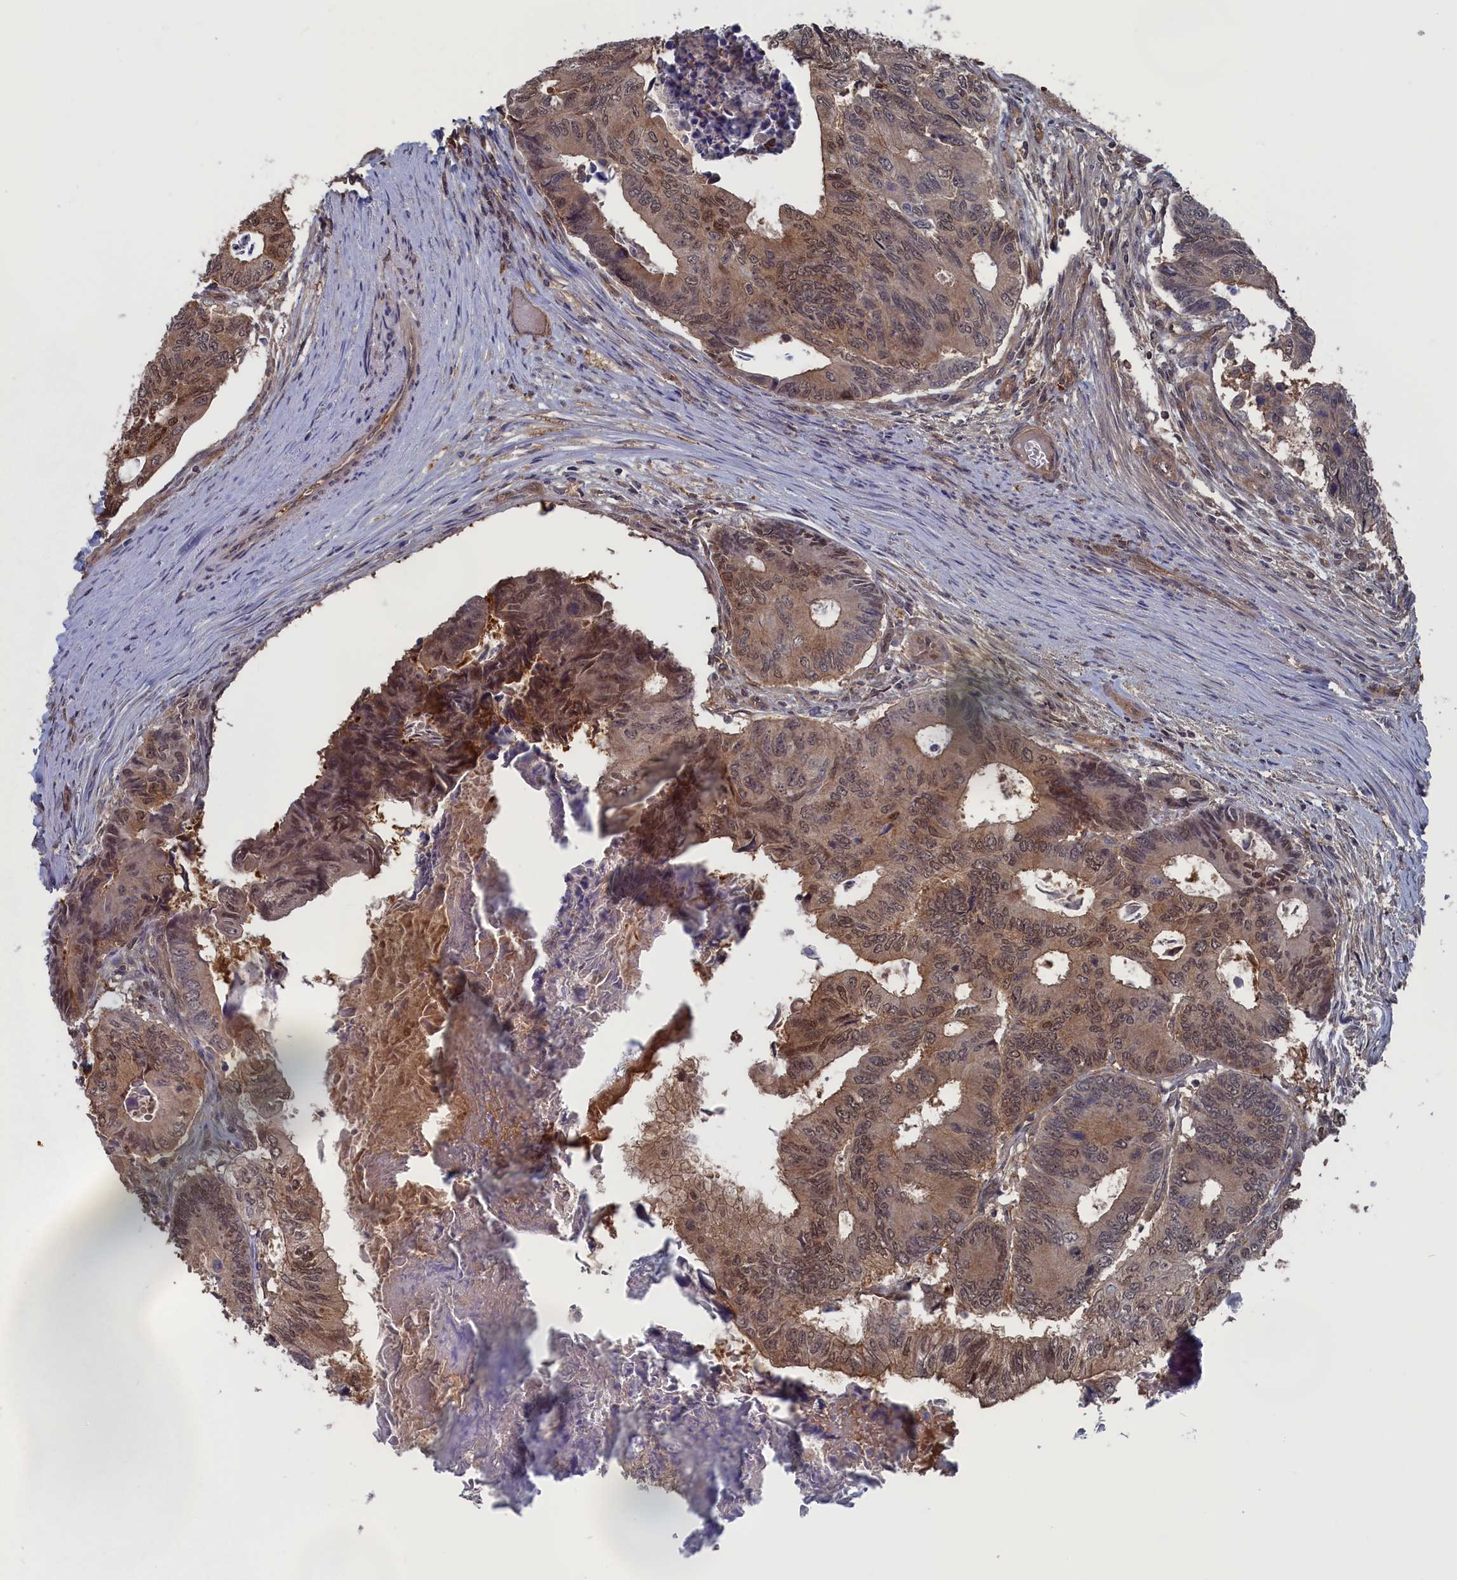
{"staining": {"intensity": "moderate", "quantity": ">75%", "location": "cytoplasmic/membranous,nuclear"}, "tissue": "colorectal cancer", "cell_type": "Tumor cells", "image_type": "cancer", "snomed": [{"axis": "morphology", "description": "Adenocarcinoma, NOS"}, {"axis": "topography", "description": "Colon"}], "caption": "An image of colorectal cancer stained for a protein displays moderate cytoplasmic/membranous and nuclear brown staining in tumor cells.", "gene": "NUTF2", "patient": {"sex": "male", "age": 85}}